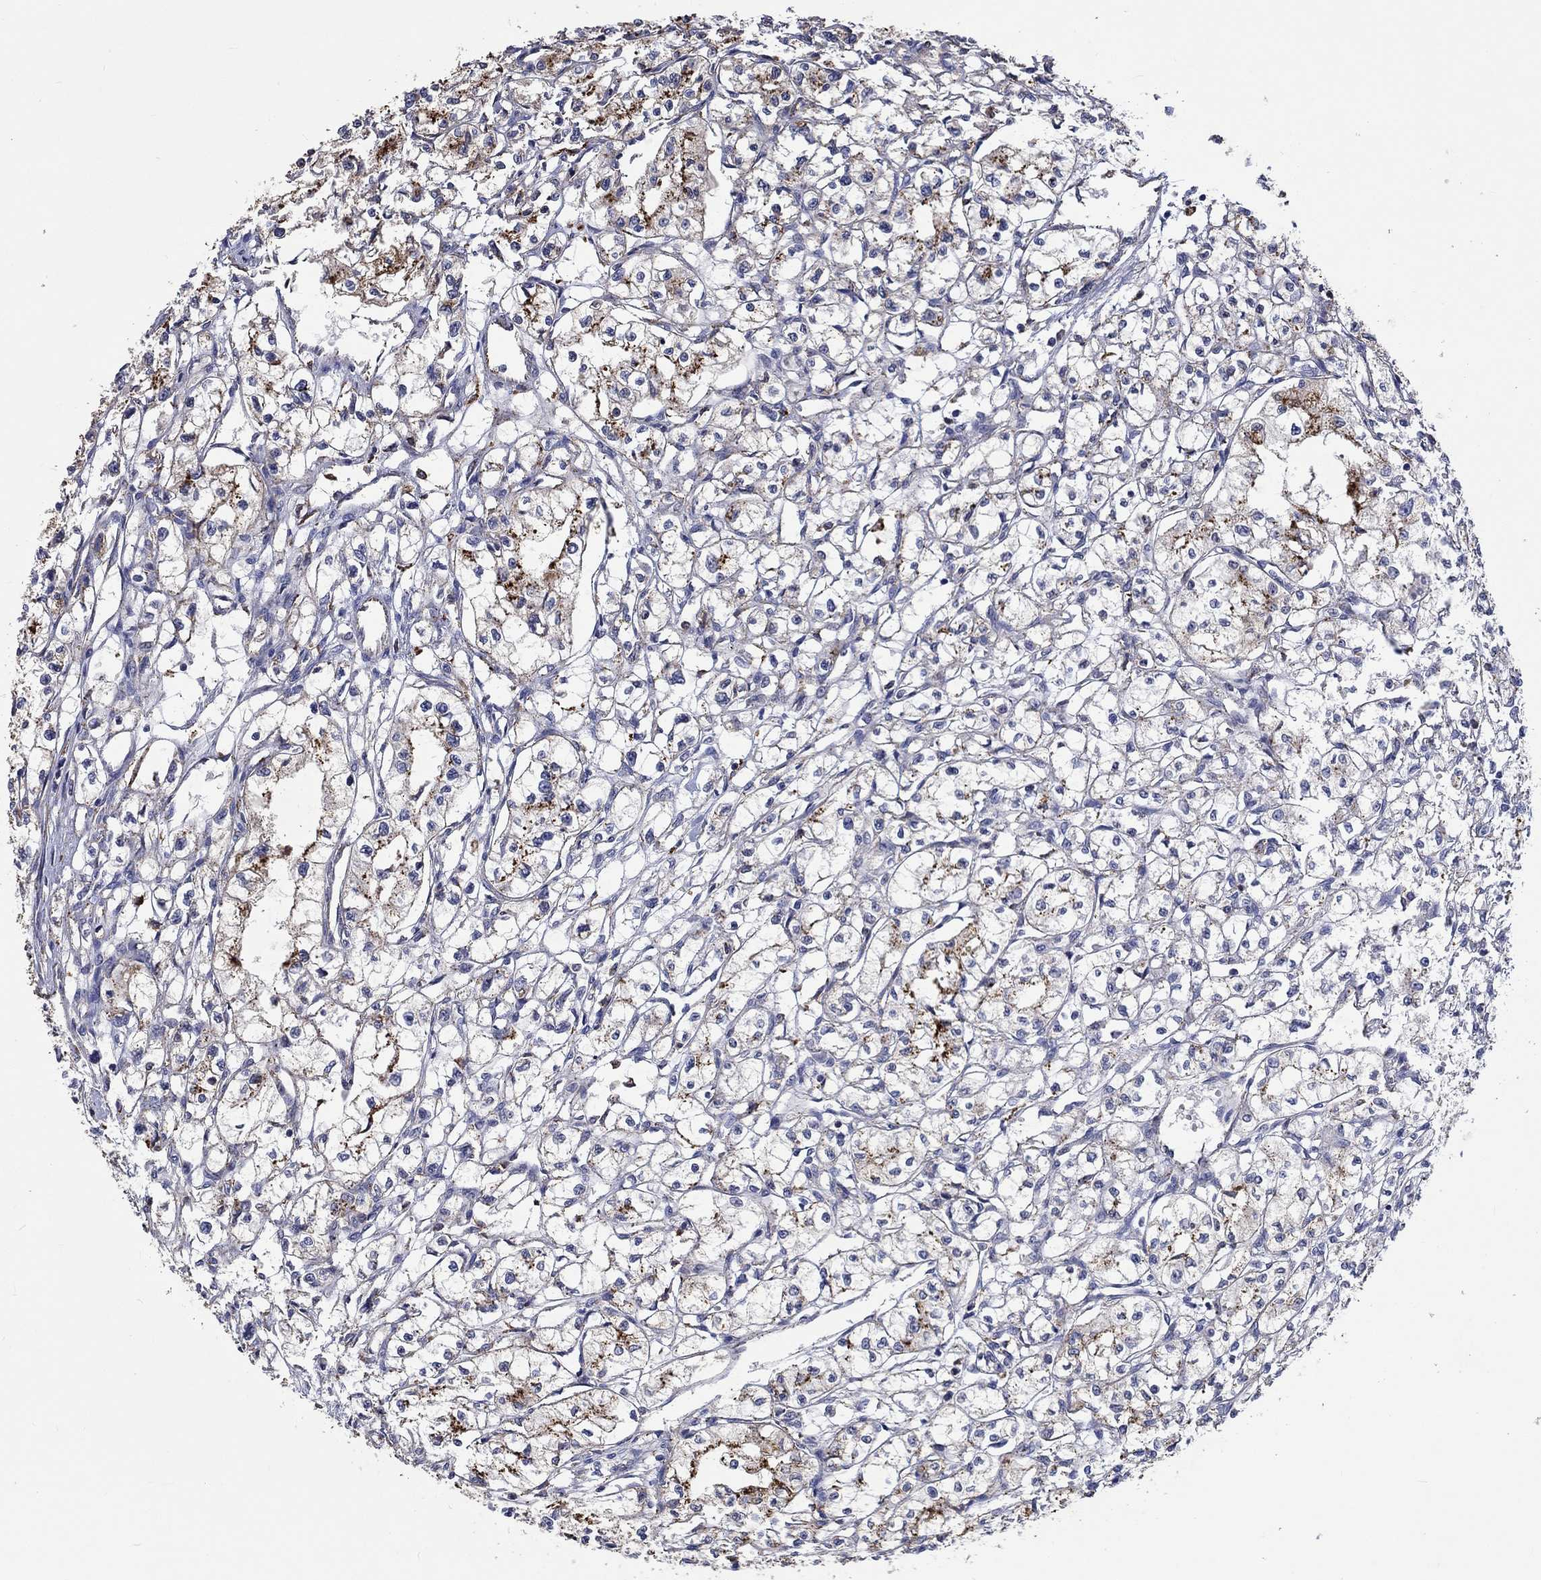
{"staining": {"intensity": "strong", "quantity": "25%-75%", "location": "cytoplasmic/membranous"}, "tissue": "renal cancer", "cell_type": "Tumor cells", "image_type": "cancer", "snomed": [{"axis": "morphology", "description": "Adenocarcinoma, NOS"}, {"axis": "topography", "description": "Kidney"}], "caption": "Adenocarcinoma (renal) stained for a protein displays strong cytoplasmic/membranous positivity in tumor cells. The staining was performed using DAB (3,3'-diaminobenzidine), with brown indicating positive protein expression. Nuclei are stained blue with hematoxylin.", "gene": "CTSB", "patient": {"sex": "male", "age": 56}}